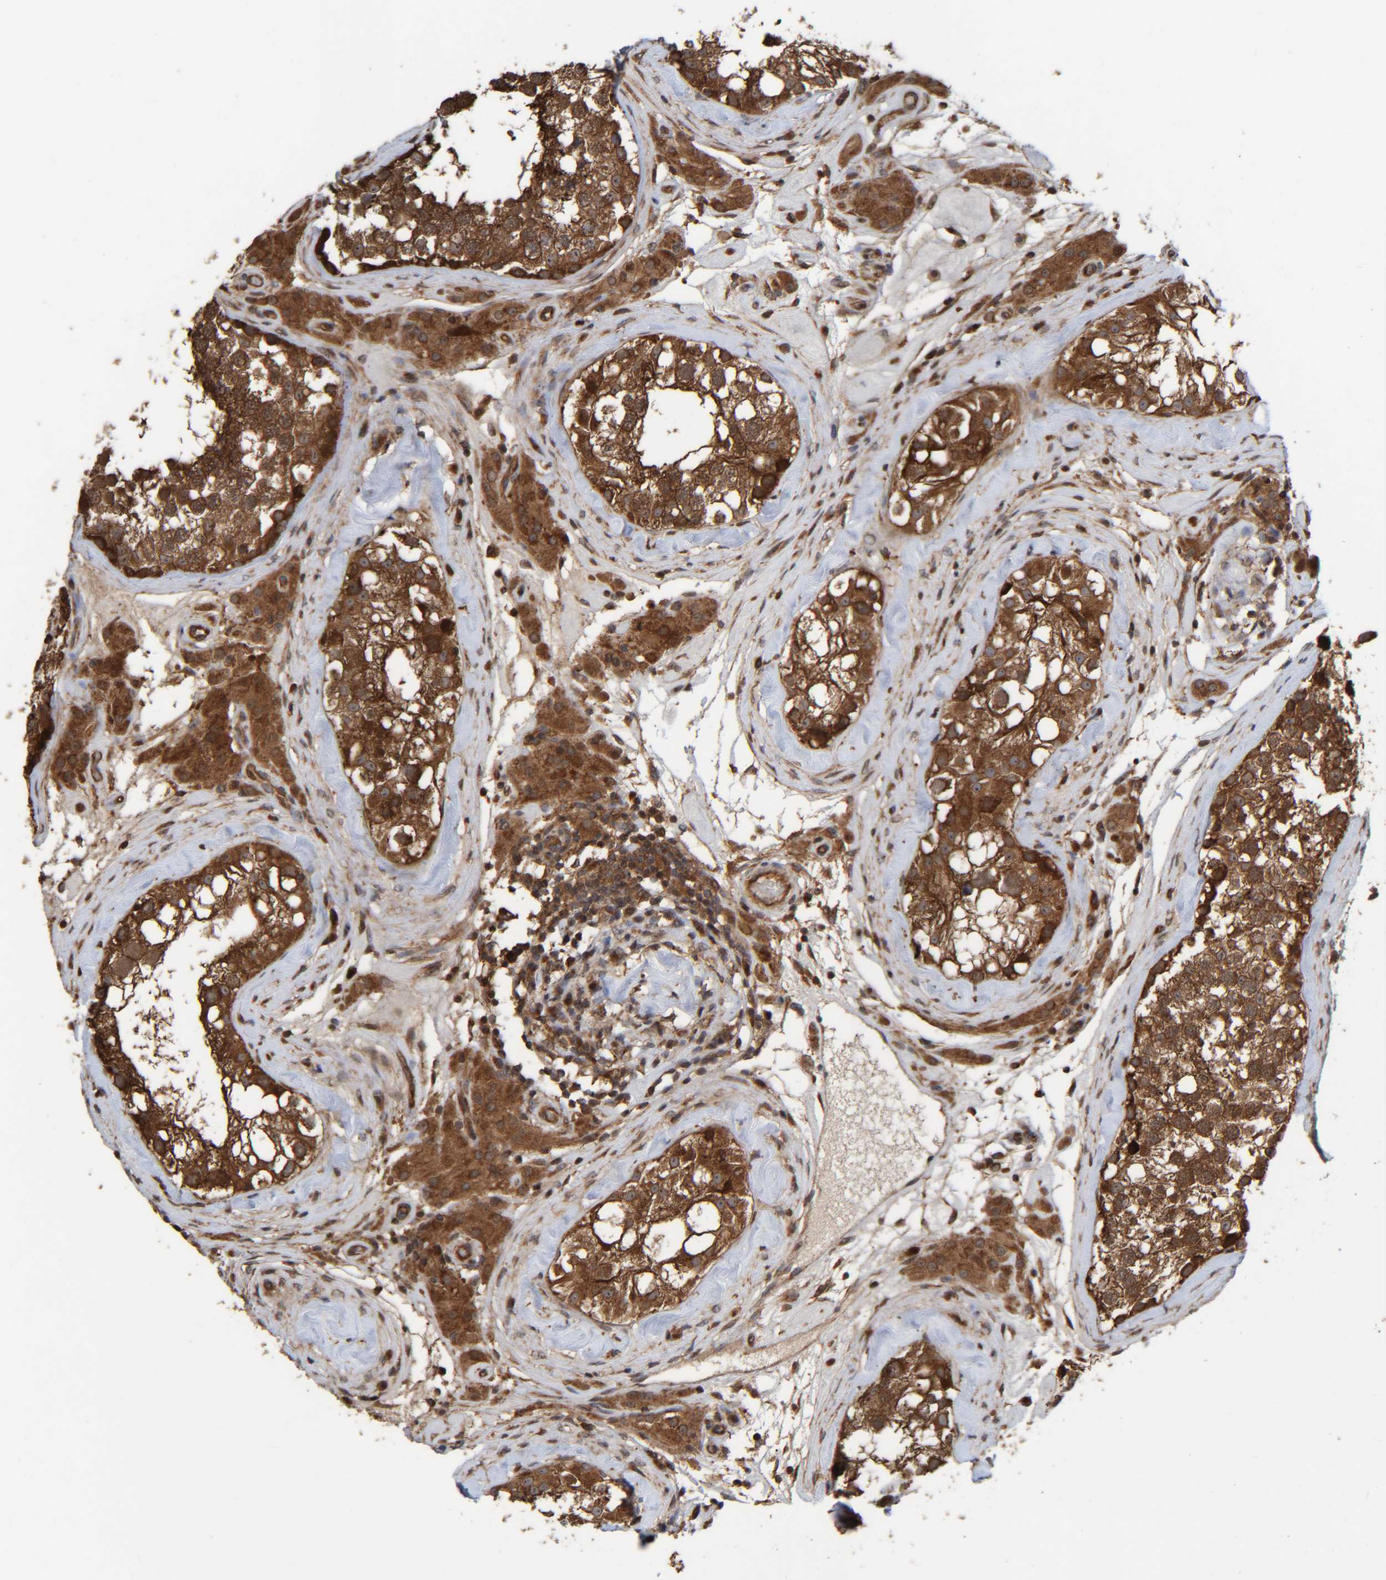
{"staining": {"intensity": "strong", "quantity": ">75%", "location": "cytoplasmic/membranous"}, "tissue": "testis", "cell_type": "Cells in seminiferous ducts", "image_type": "normal", "snomed": [{"axis": "morphology", "description": "Normal tissue, NOS"}, {"axis": "topography", "description": "Testis"}], "caption": "A high-resolution image shows IHC staining of benign testis, which exhibits strong cytoplasmic/membranous staining in approximately >75% of cells in seminiferous ducts.", "gene": "CCDC57", "patient": {"sex": "male", "age": 46}}